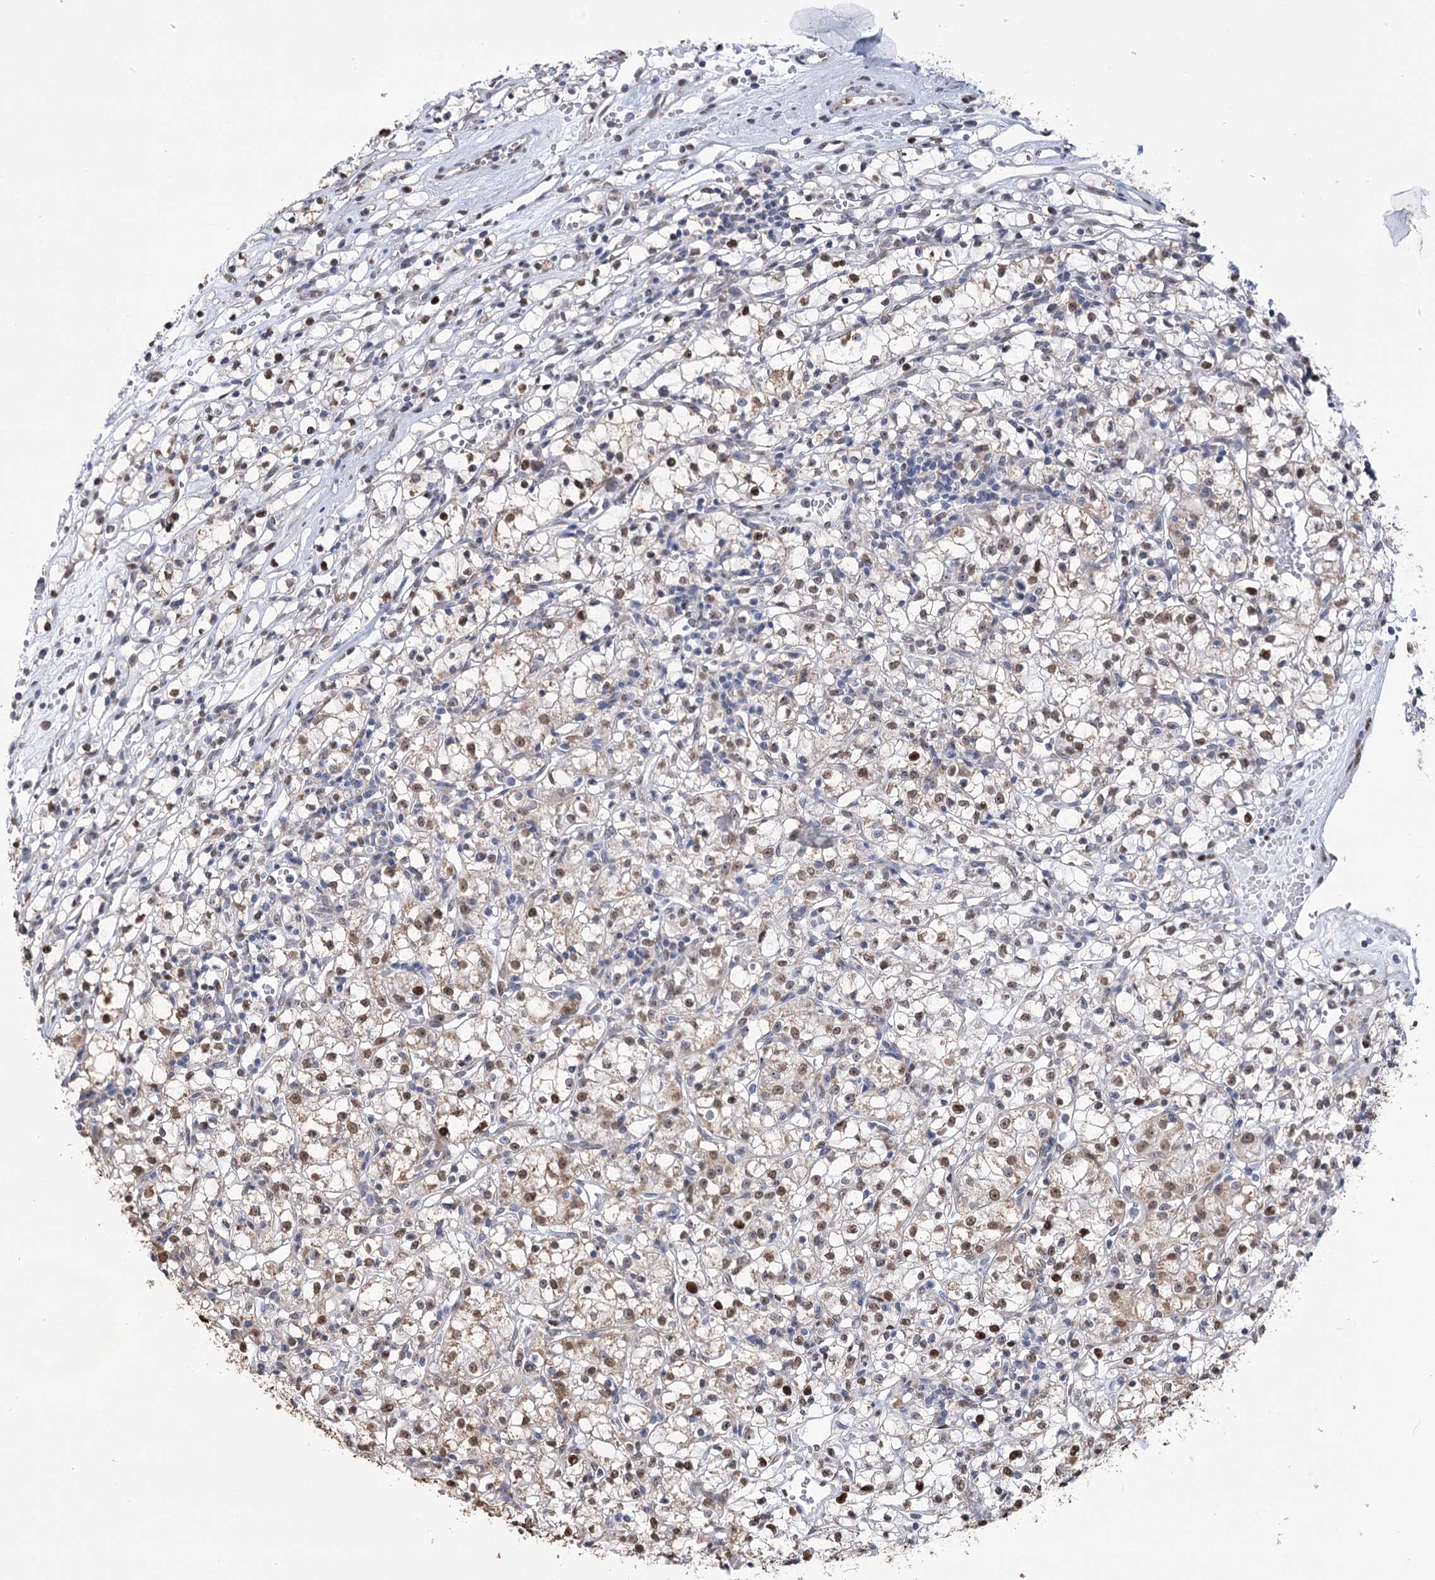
{"staining": {"intensity": "moderate", "quantity": ">75%", "location": "nuclear"}, "tissue": "renal cancer", "cell_type": "Tumor cells", "image_type": "cancer", "snomed": [{"axis": "morphology", "description": "Adenocarcinoma, NOS"}, {"axis": "topography", "description": "Kidney"}], "caption": "Renal cancer (adenocarcinoma) stained with IHC exhibits moderate nuclear staining in approximately >75% of tumor cells. Nuclei are stained in blue.", "gene": "NFU1", "patient": {"sex": "female", "age": 59}}